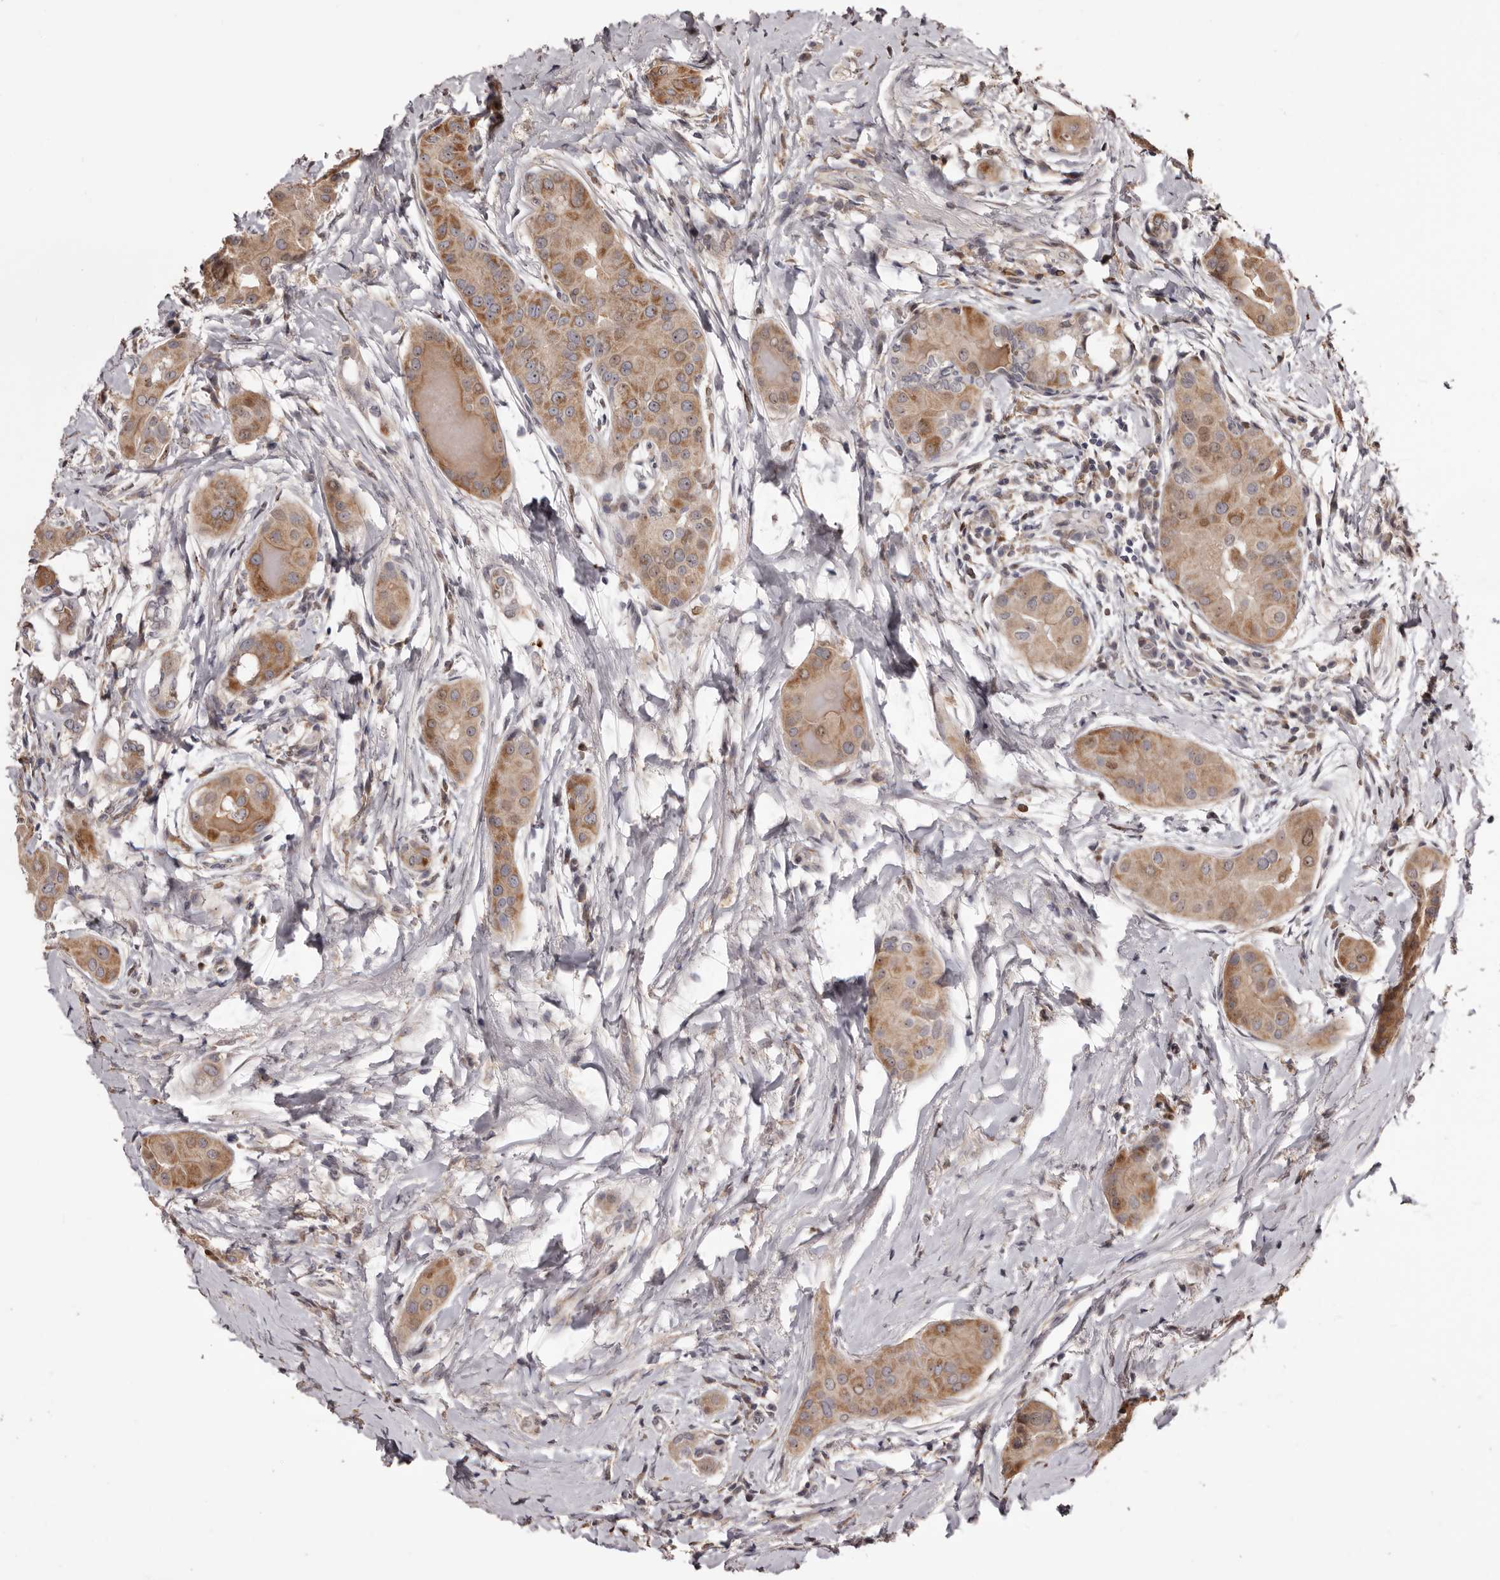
{"staining": {"intensity": "moderate", "quantity": ">75%", "location": "cytoplasmic/membranous"}, "tissue": "thyroid cancer", "cell_type": "Tumor cells", "image_type": "cancer", "snomed": [{"axis": "morphology", "description": "Papillary adenocarcinoma, NOS"}, {"axis": "topography", "description": "Thyroid gland"}], "caption": "Immunohistochemical staining of human papillary adenocarcinoma (thyroid) displays medium levels of moderate cytoplasmic/membranous protein expression in approximately >75% of tumor cells.", "gene": "ZCCHC7", "patient": {"sex": "male", "age": 33}}